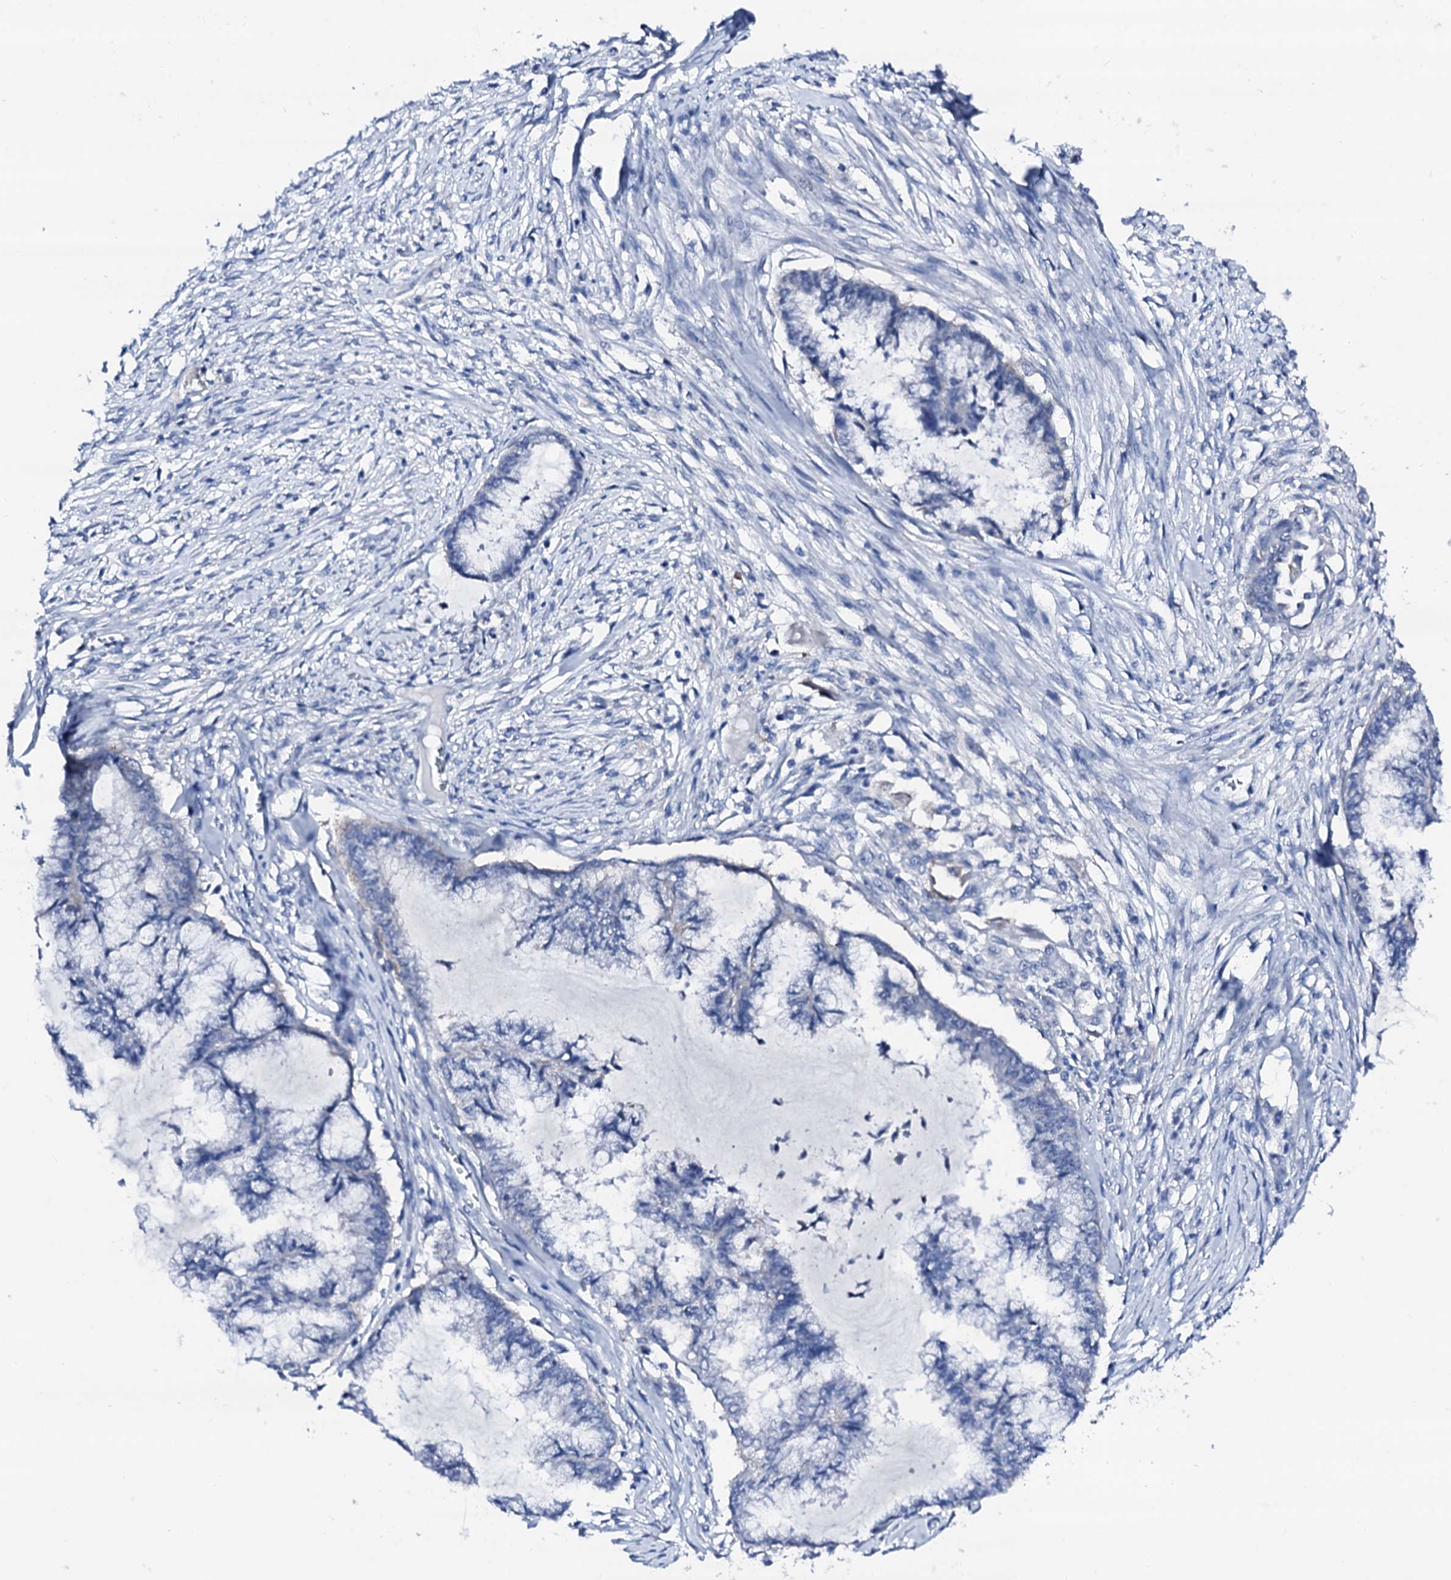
{"staining": {"intensity": "negative", "quantity": "none", "location": "none"}, "tissue": "endometrial cancer", "cell_type": "Tumor cells", "image_type": "cancer", "snomed": [{"axis": "morphology", "description": "Adenocarcinoma, NOS"}, {"axis": "topography", "description": "Endometrium"}], "caption": "DAB immunohistochemical staining of human endometrial cancer (adenocarcinoma) exhibits no significant staining in tumor cells. Nuclei are stained in blue.", "gene": "TRAFD1", "patient": {"sex": "female", "age": 86}}